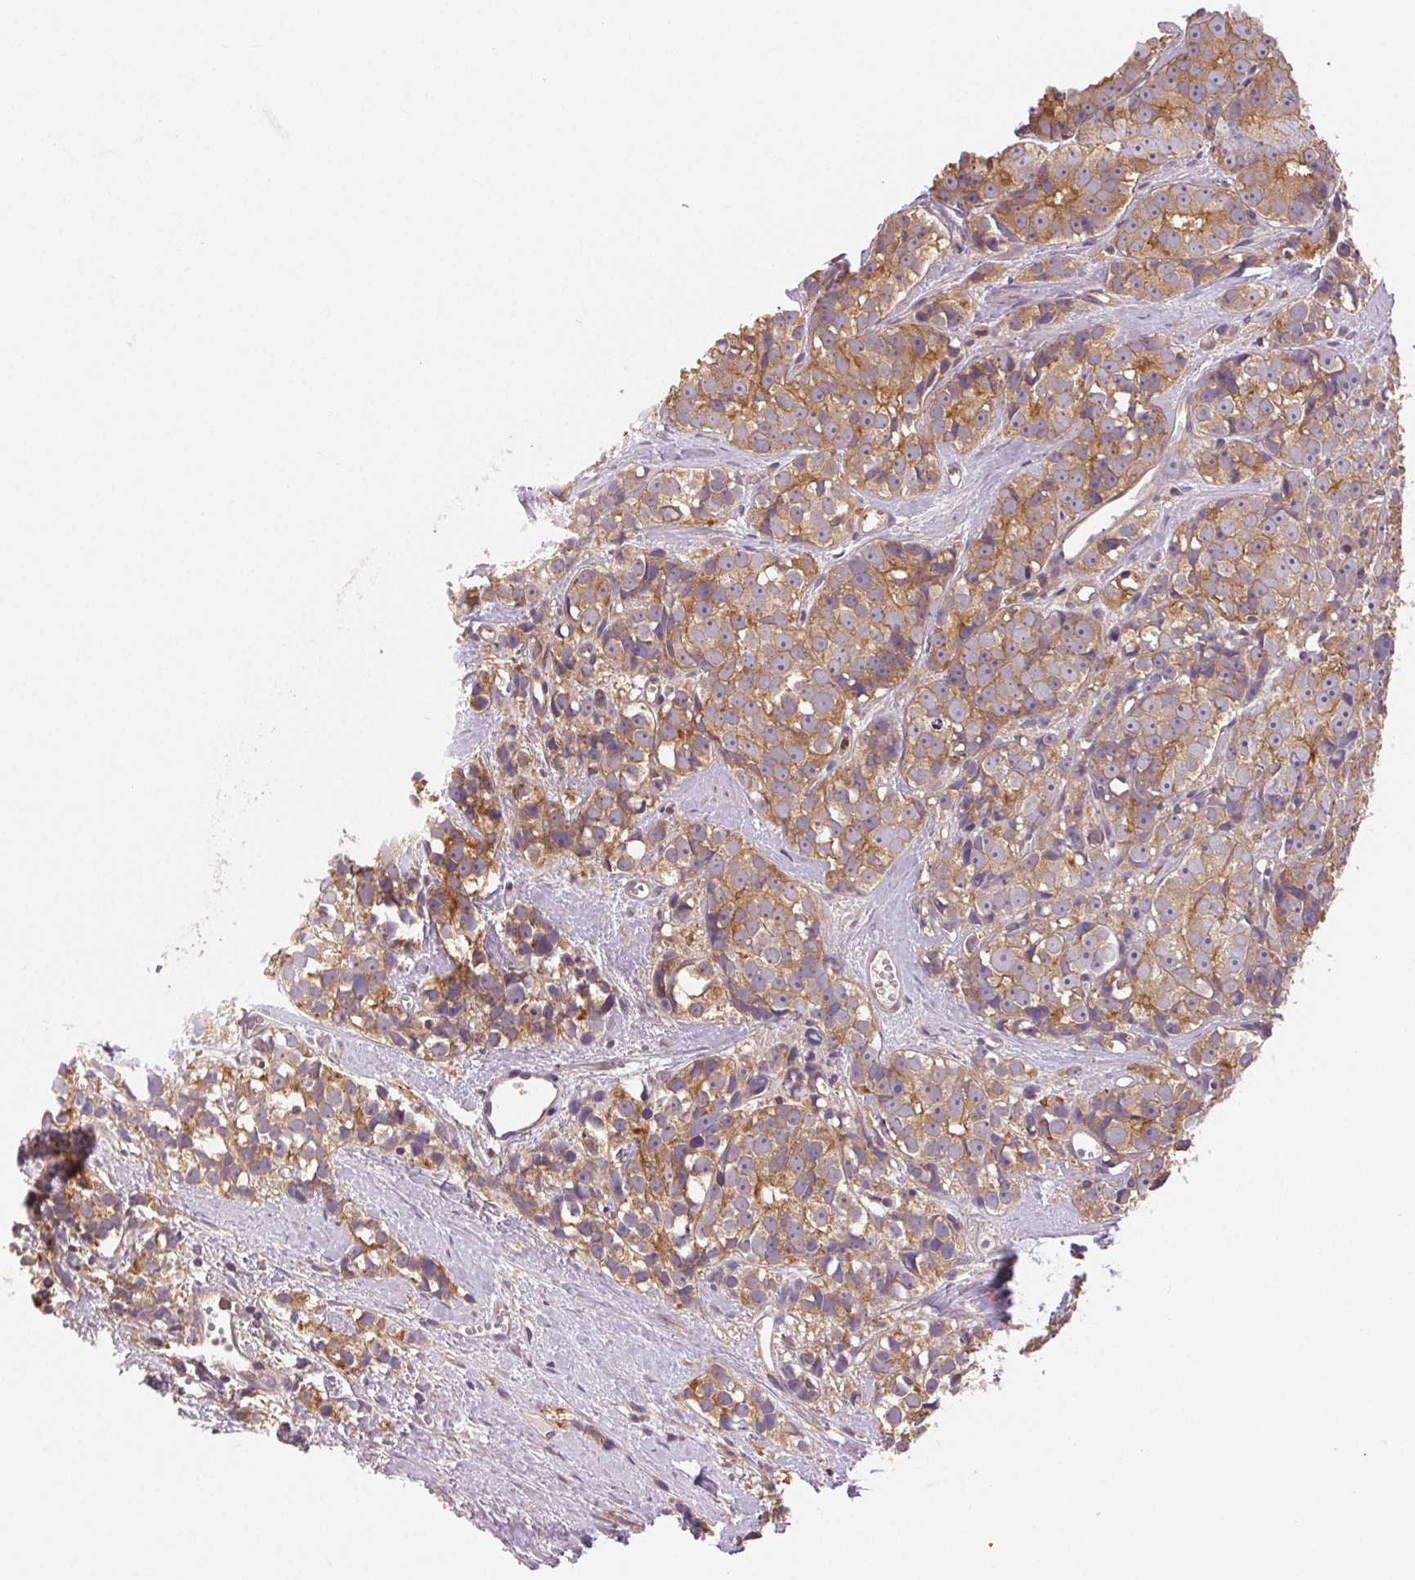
{"staining": {"intensity": "moderate", "quantity": "25%-75%", "location": "cytoplasmic/membranous"}, "tissue": "prostate cancer", "cell_type": "Tumor cells", "image_type": "cancer", "snomed": [{"axis": "morphology", "description": "Adenocarcinoma, High grade"}, {"axis": "topography", "description": "Prostate"}], "caption": "Human prostate cancer stained with a protein marker reveals moderate staining in tumor cells.", "gene": "GDI2", "patient": {"sex": "male", "age": 77}}